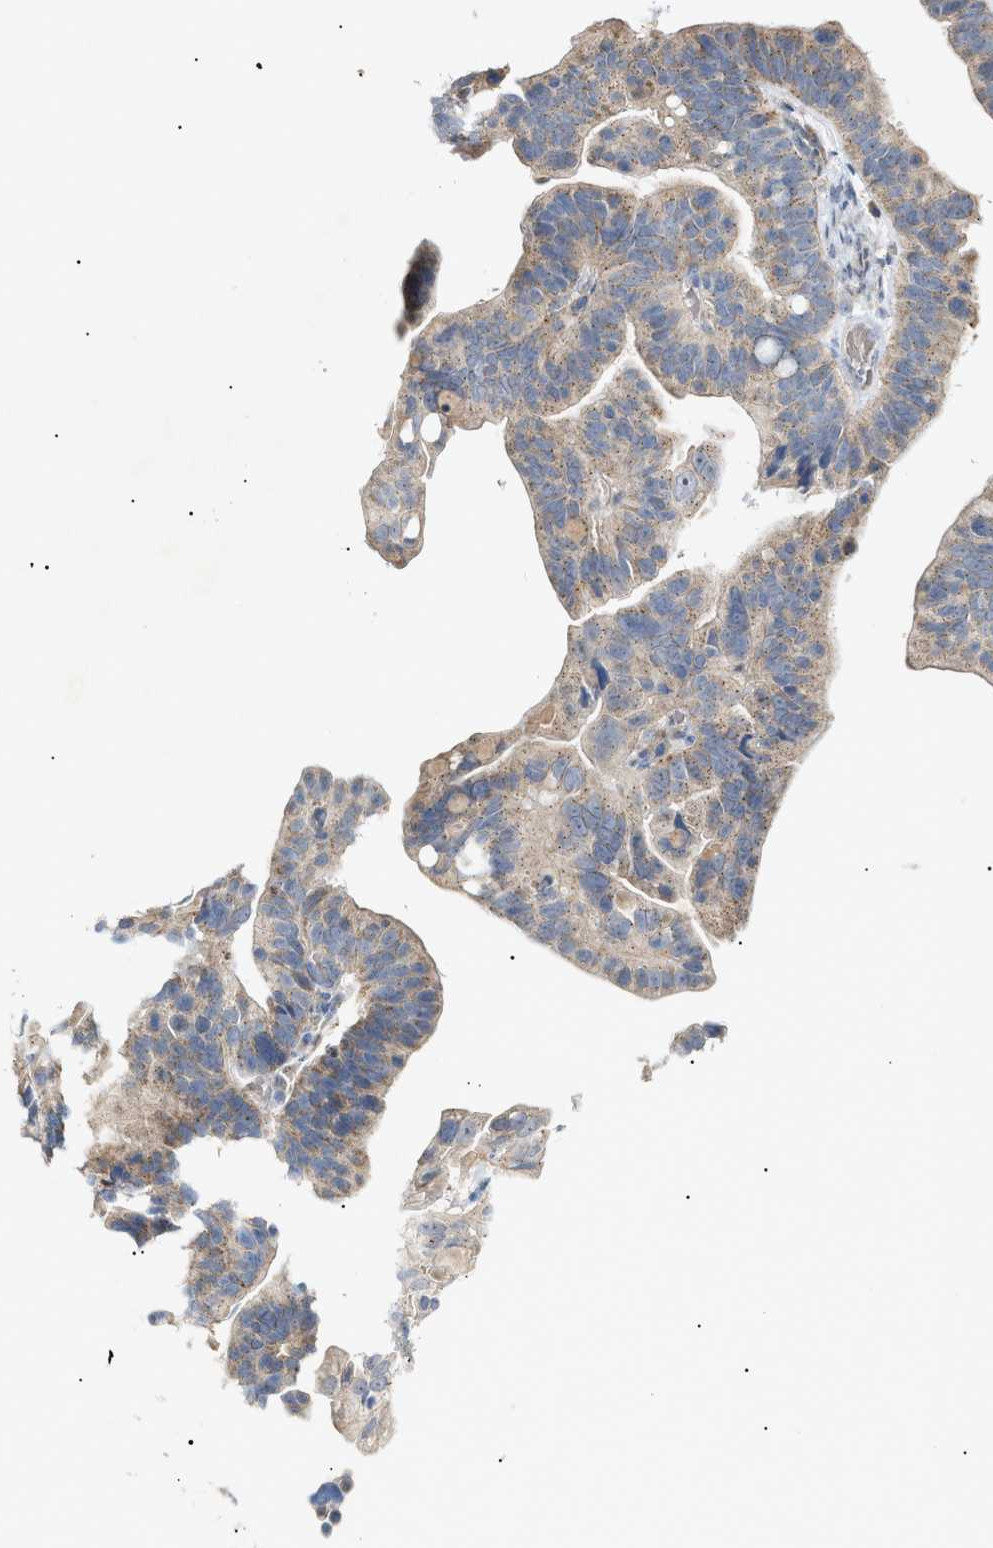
{"staining": {"intensity": "weak", "quantity": "25%-75%", "location": "cytoplasmic/membranous"}, "tissue": "ovarian cancer", "cell_type": "Tumor cells", "image_type": "cancer", "snomed": [{"axis": "morphology", "description": "Cystadenocarcinoma, serous, NOS"}, {"axis": "topography", "description": "Ovary"}], "caption": "Immunohistochemical staining of human ovarian cancer demonstrates low levels of weak cytoplasmic/membranous protein positivity in approximately 25%-75% of tumor cells.", "gene": "SLC25A31", "patient": {"sex": "female", "age": 56}}